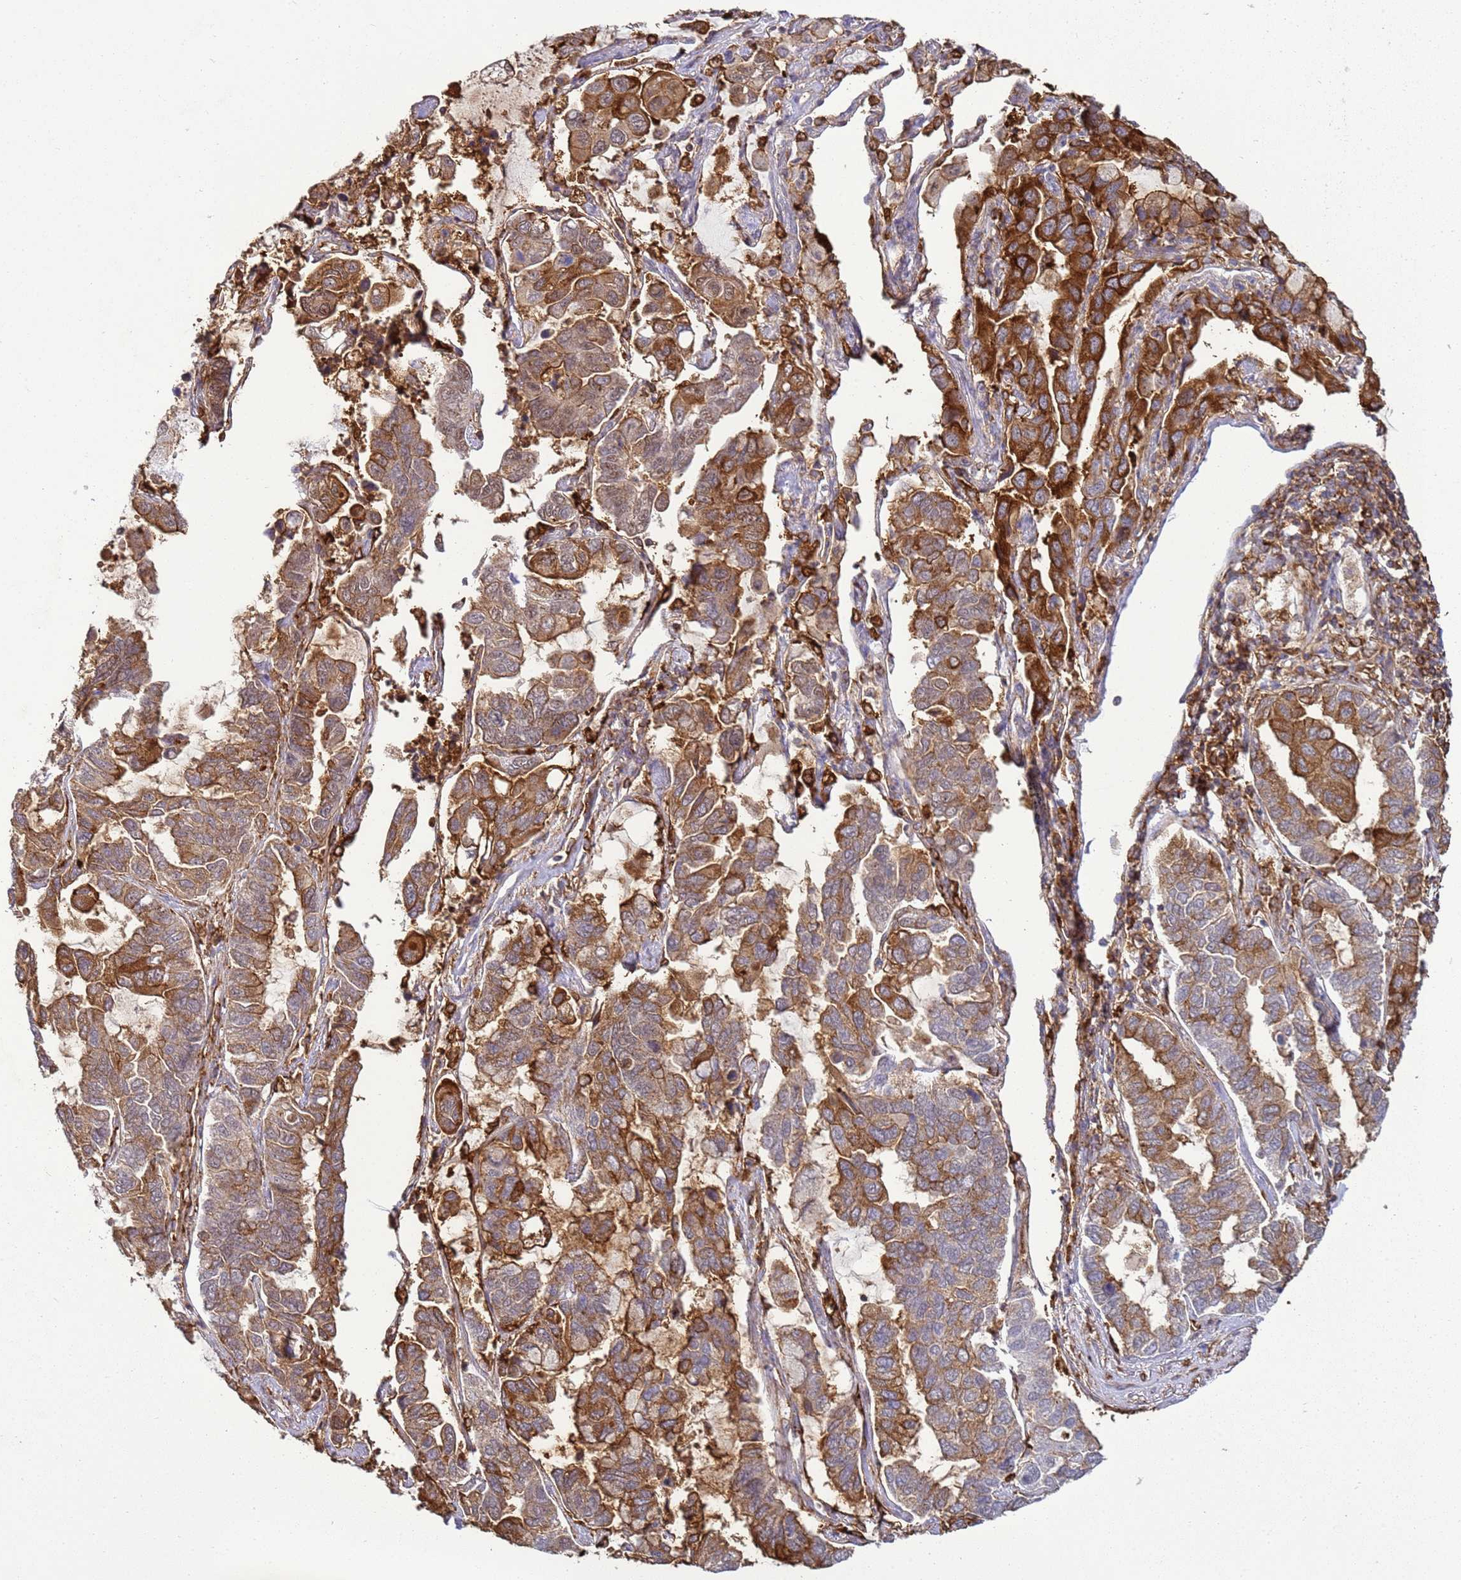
{"staining": {"intensity": "moderate", "quantity": ">75%", "location": "cytoplasmic/membranous"}, "tissue": "lung cancer", "cell_type": "Tumor cells", "image_type": "cancer", "snomed": [{"axis": "morphology", "description": "Adenocarcinoma, NOS"}, {"axis": "topography", "description": "Lung"}], "caption": "Moderate cytoplasmic/membranous staining is appreciated in approximately >75% of tumor cells in lung cancer.", "gene": "GABRE", "patient": {"sex": "male", "age": 64}}